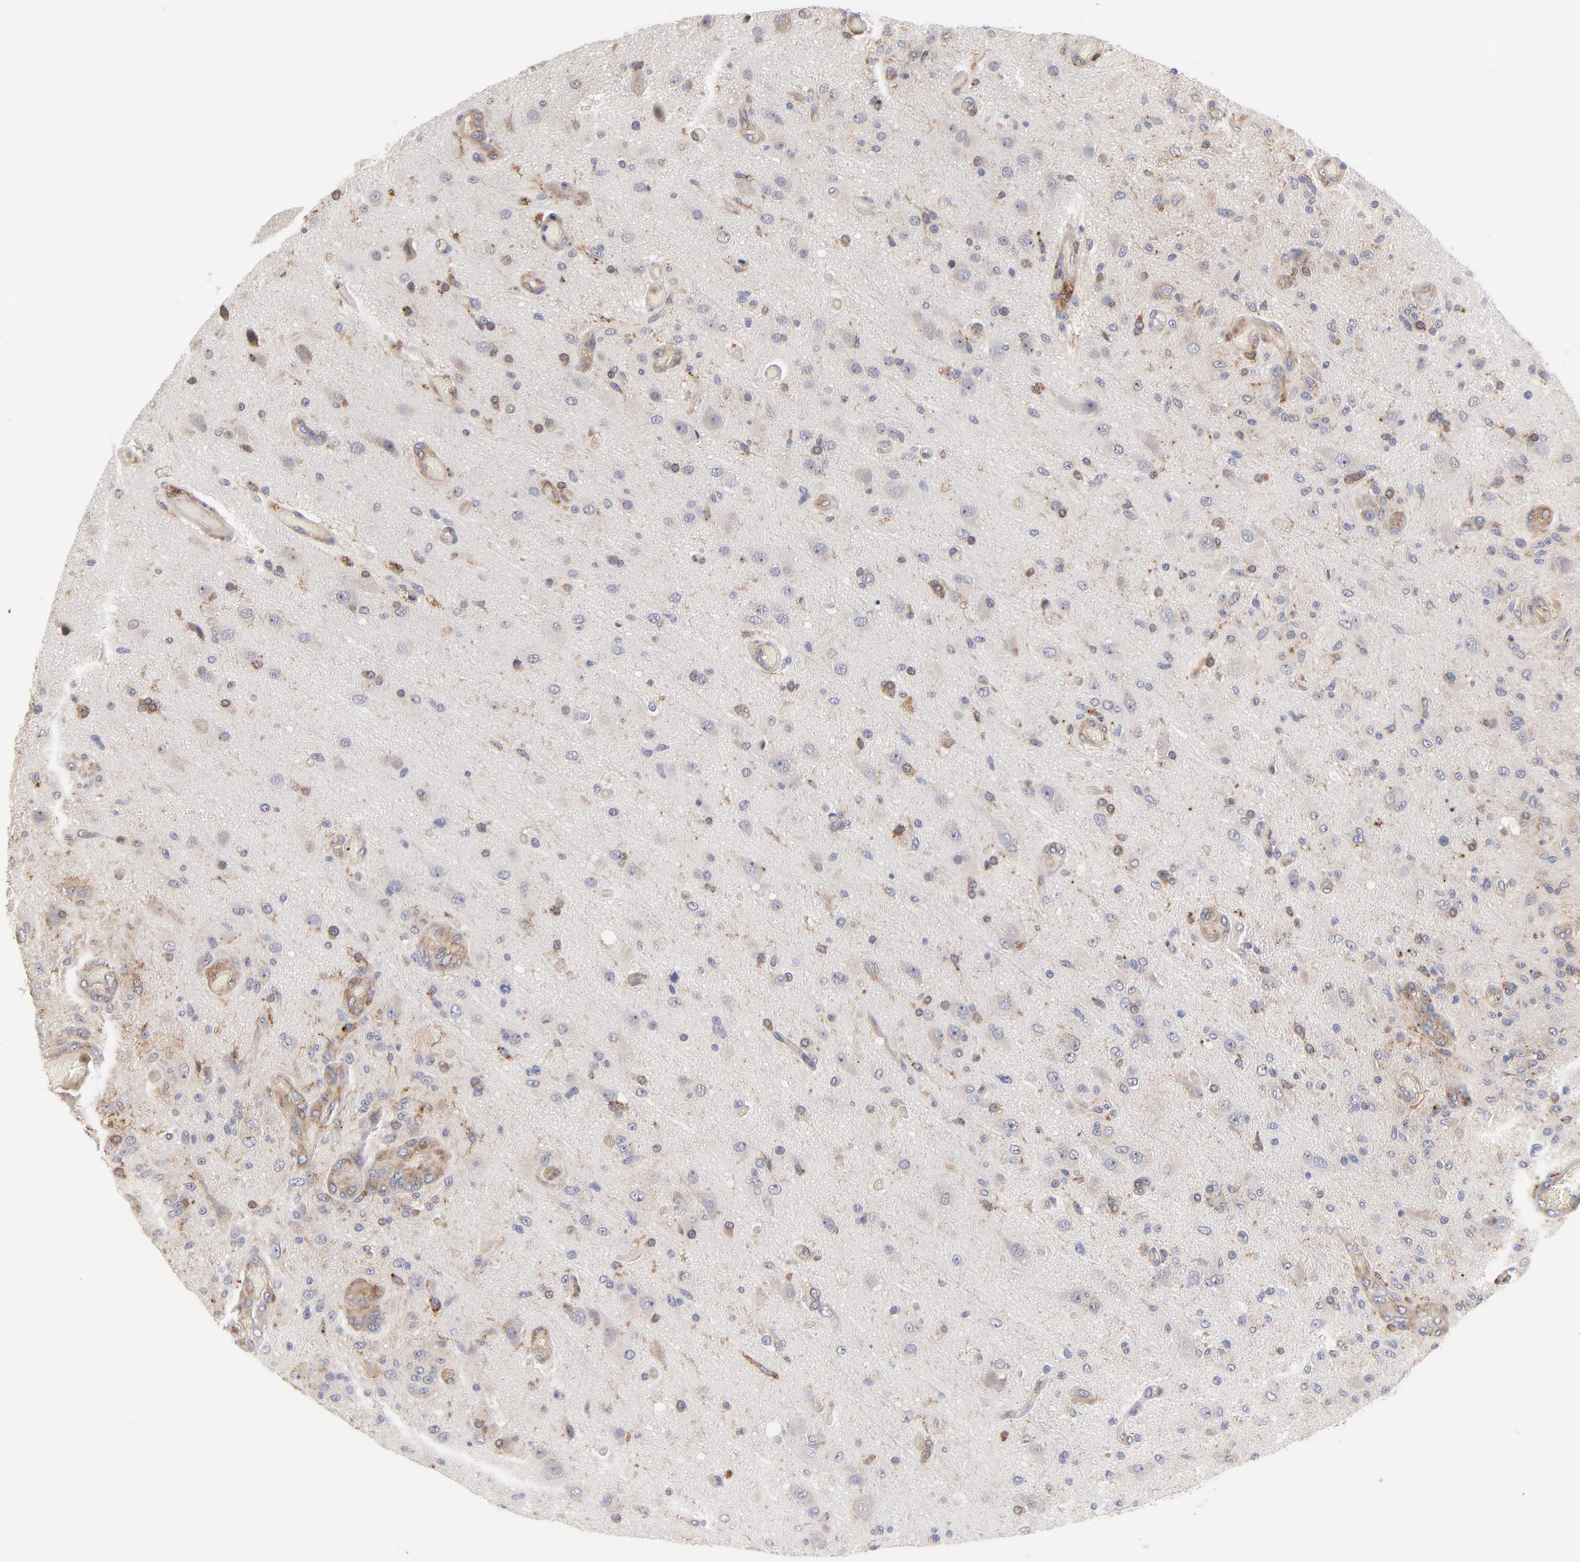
{"staining": {"intensity": "weak", "quantity": "<25%", "location": "cytoplasmic/membranous"}, "tissue": "glioma", "cell_type": "Tumor cells", "image_type": "cancer", "snomed": [{"axis": "morphology", "description": "Normal tissue, NOS"}, {"axis": "morphology", "description": "Glioma, malignant, High grade"}, {"axis": "topography", "description": "Cerebral cortex"}], "caption": "The histopathology image shows no staining of tumor cells in glioma.", "gene": "WIPF1", "patient": {"sex": "male", "age": 77}}